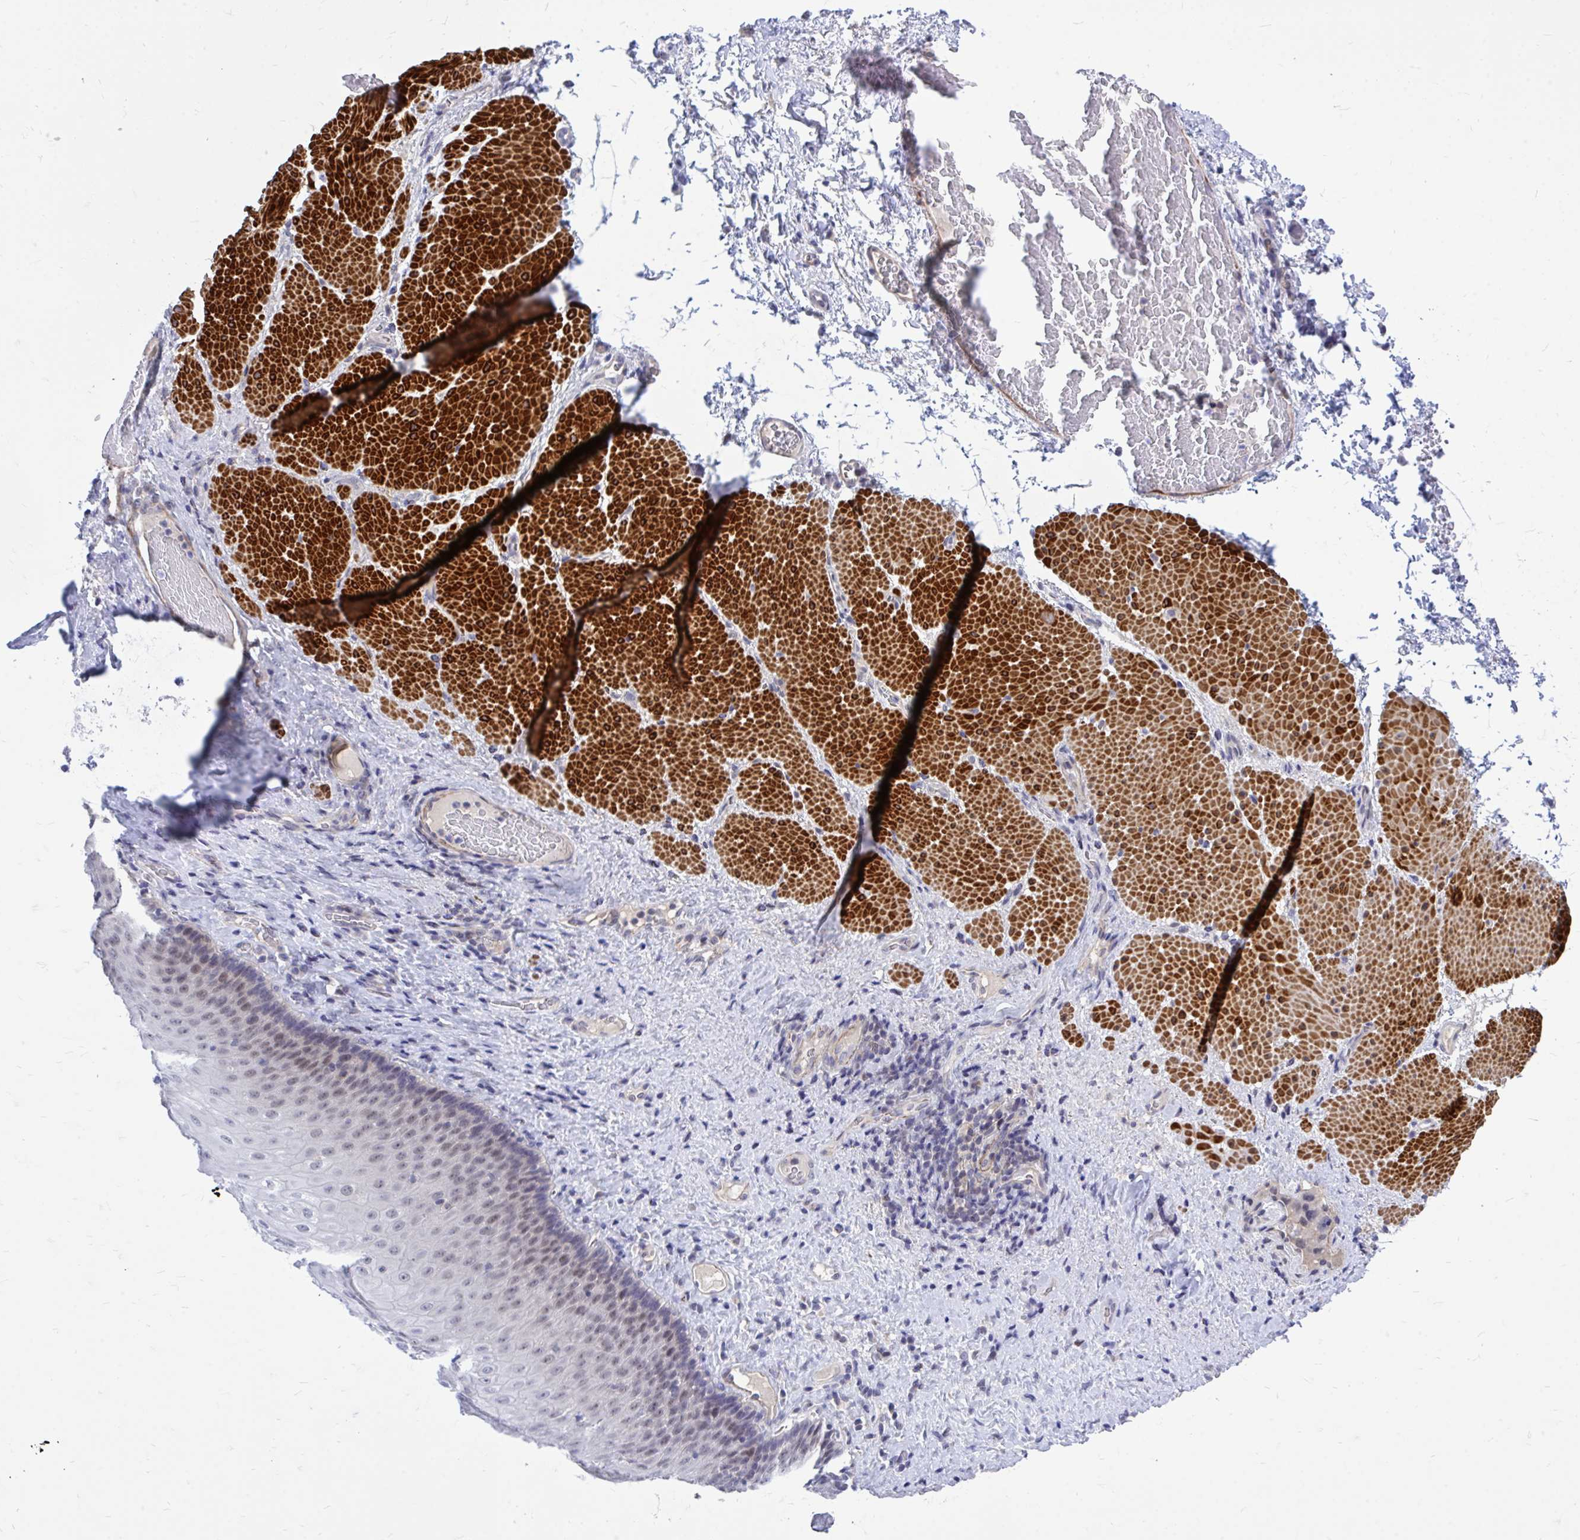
{"staining": {"intensity": "moderate", "quantity": "<25%", "location": "nuclear"}, "tissue": "esophagus", "cell_type": "Squamous epithelial cells", "image_type": "normal", "snomed": [{"axis": "morphology", "description": "Normal tissue, NOS"}, {"axis": "topography", "description": "Esophagus"}], "caption": "Immunohistochemical staining of normal esophagus reveals low levels of moderate nuclear expression in about <25% of squamous epithelial cells.", "gene": "ZBTB25", "patient": {"sex": "male", "age": 62}}